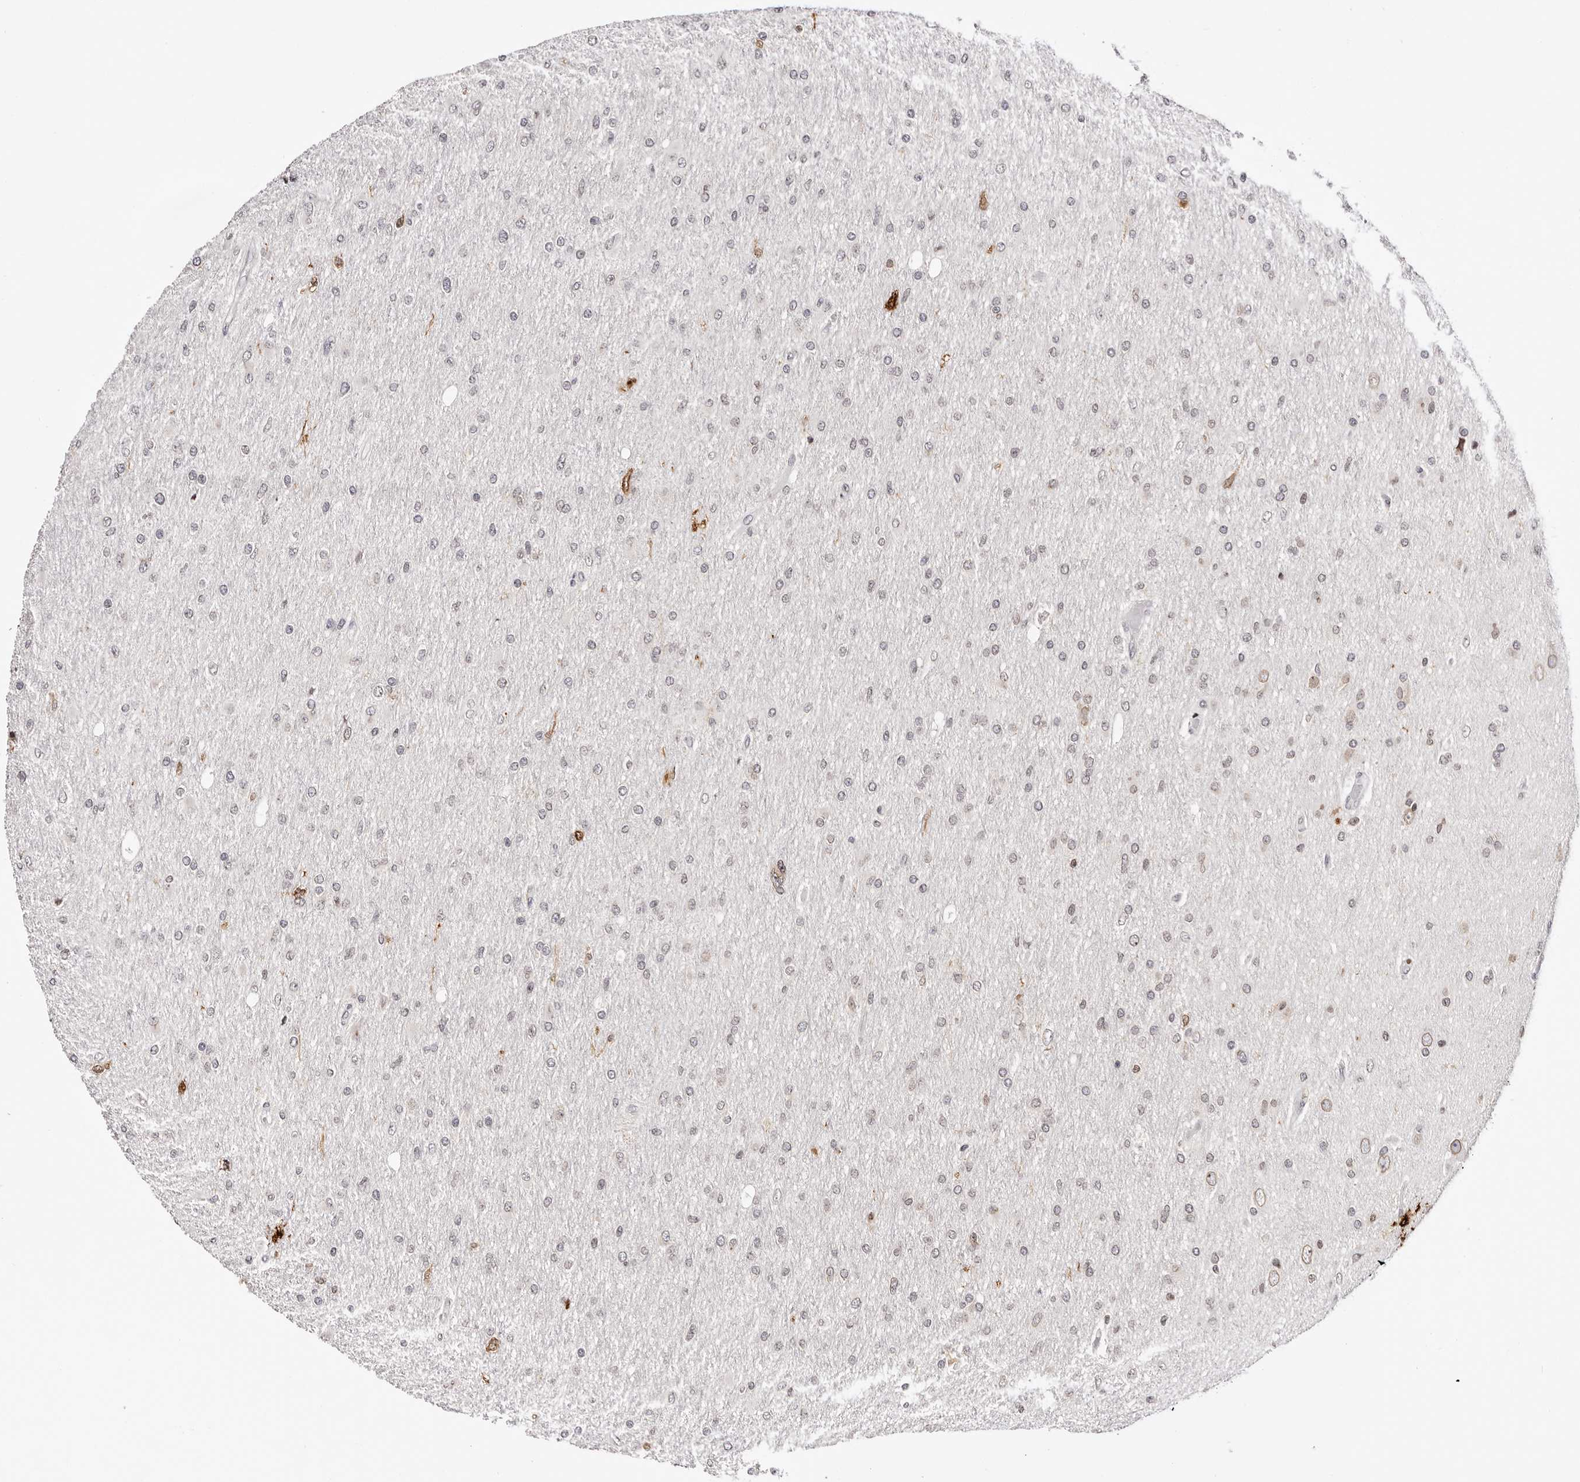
{"staining": {"intensity": "weak", "quantity": "<25%", "location": "nuclear"}, "tissue": "glioma", "cell_type": "Tumor cells", "image_type": "cancer", "snomed": [{"axis": "morphology", "description": "Glioma, malignant, High grade"}, {"axis": "topography", "description": "Cerebral cortex"}], "caption": "This image is of glioma stained with IHC to label a protein in brown with the nuclei are counter-stained blue. There is no staining in tumor cells.", "gene": "NUP153", "patient": {"sex": "female", "age": 36}}